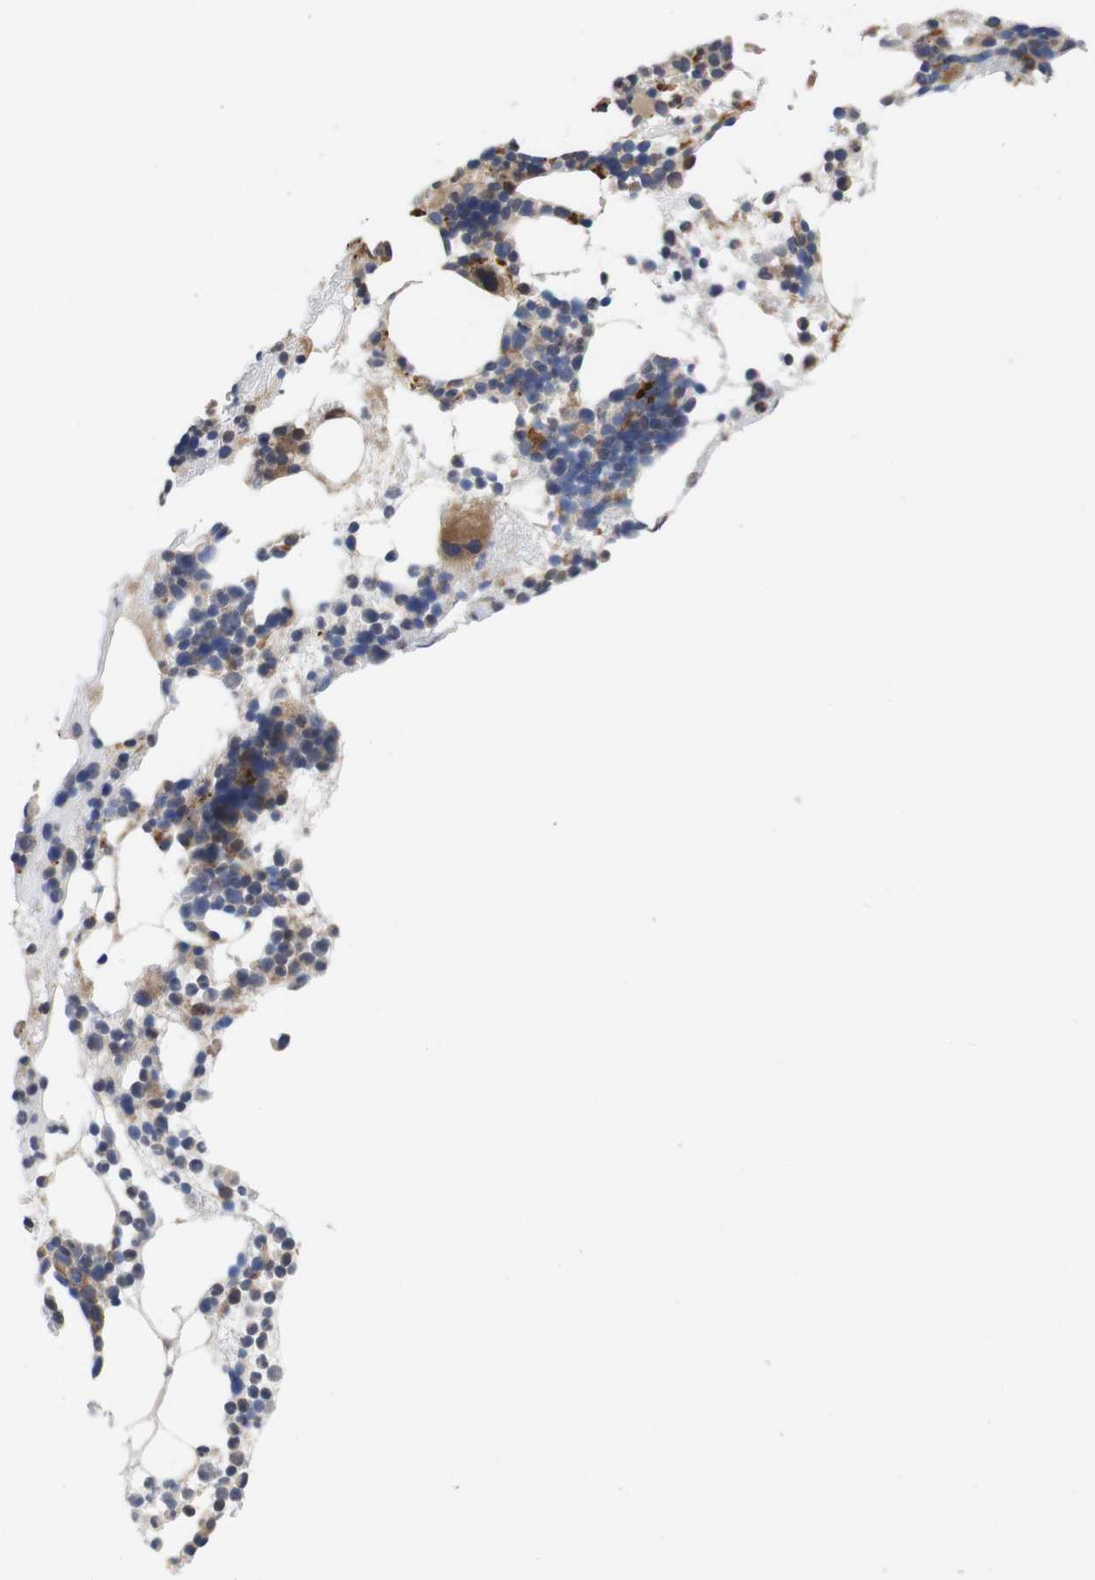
{"staining": {"intensity": "moderate", "quantity": "25%-75%", "location": "cytoplasmic/membranous"}, "tissue": "bone marrow", "cell_type": "Hematopoietic cells", "image_type": "normal", "snomed": [{"axis": "morphology", "description": "Normal tissue, NOS"}, {"axis": "morphology", "description": "Inflammation, NOS"}, {"axis": "topography", "description": "Bone marrow"}], "caption": "Brown immunohistochemical staining in normal human bone marrow exhibits moderate cytoplasmic/membranous expression in about 25%-75% of hematopoietic cells.", "gene": "SPRY3", "patient": {"sex": "female", "age": 76}}